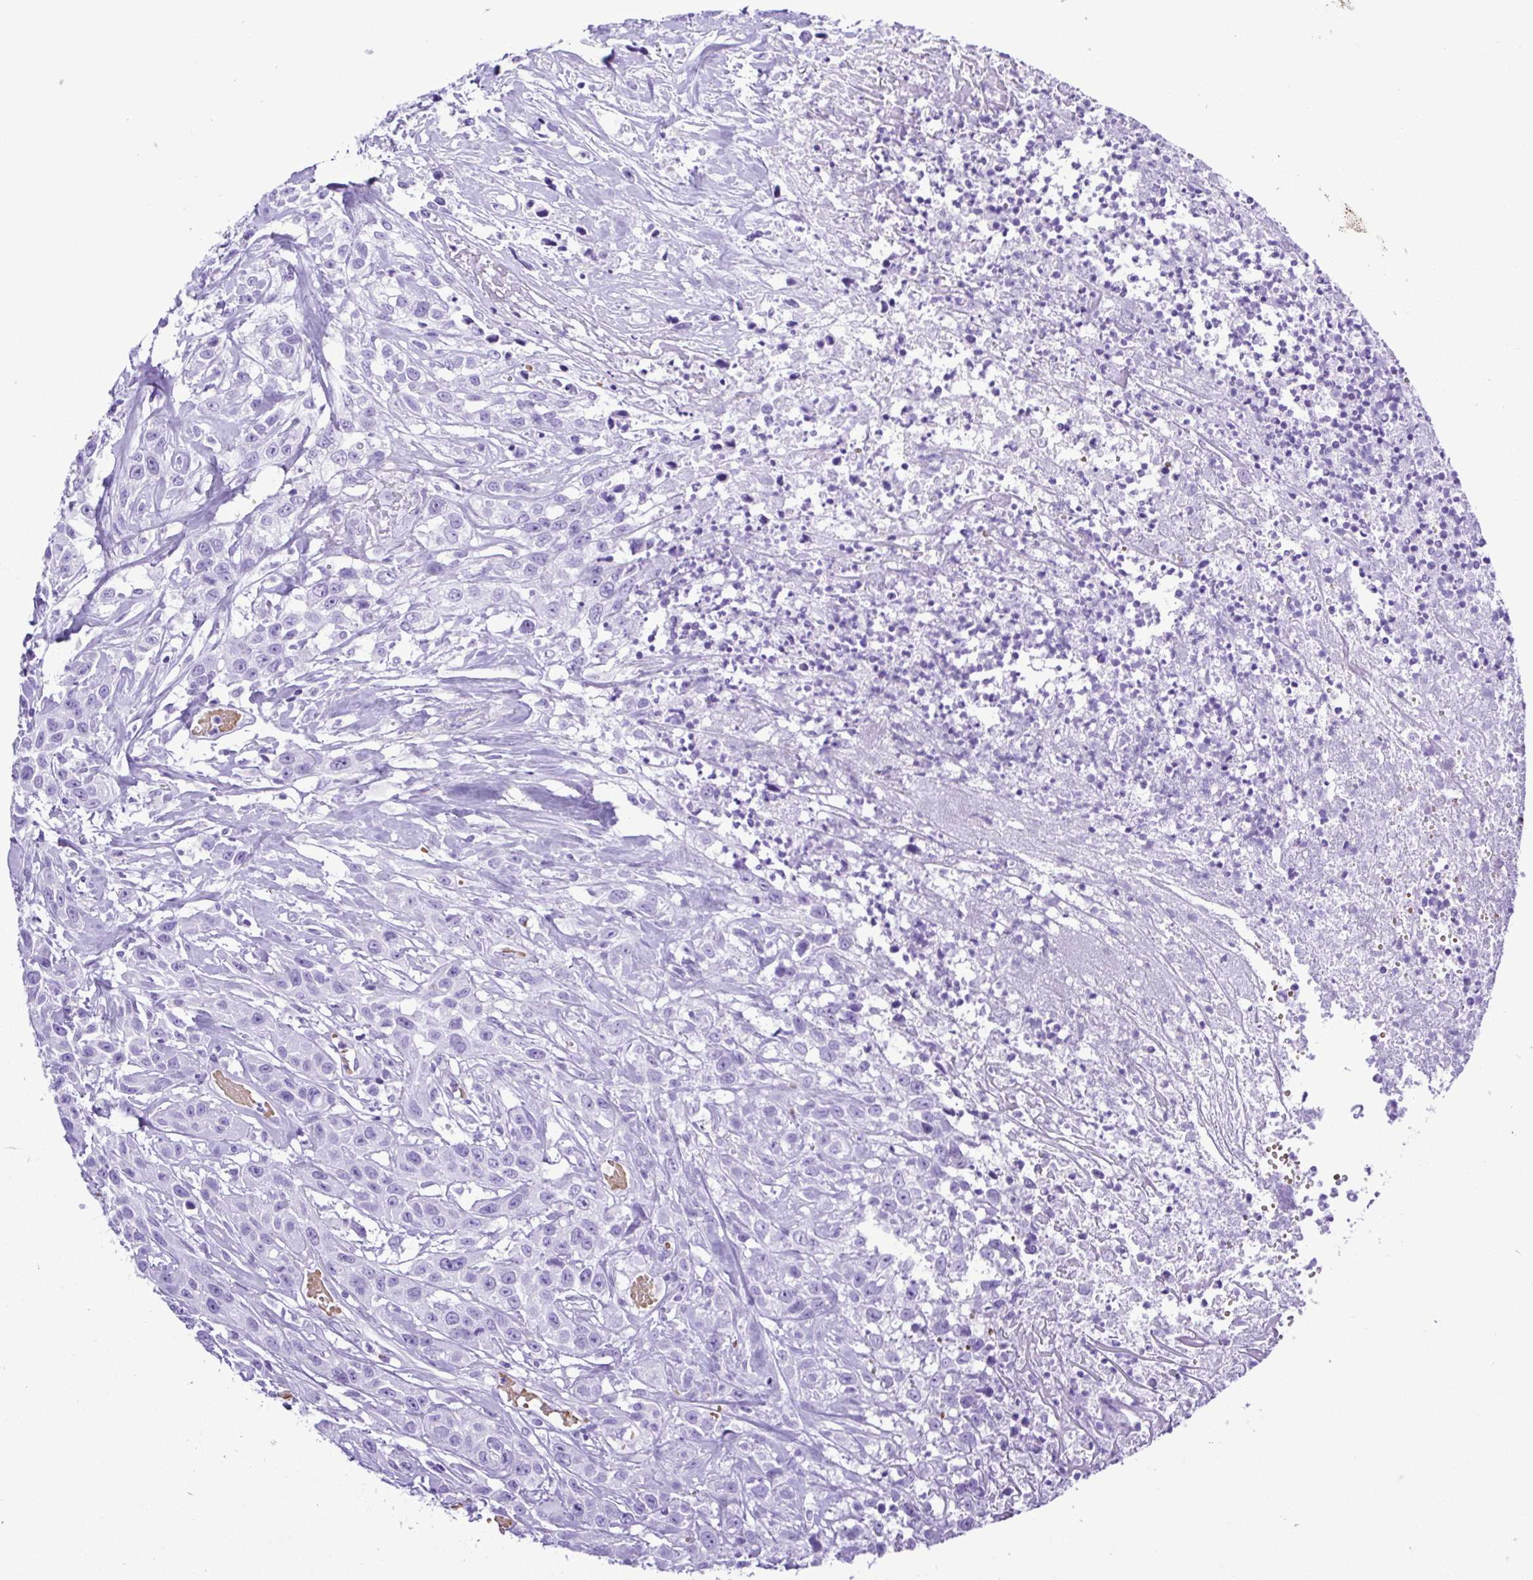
{"staining": {"intensity": "negative", "quantity": "none", "location": "none"}, "tissue": "head and neck cancer", "cell_type": "Tumor cells", "image_type": "cancer", "snomed": [{"axis": "morphology", "description": "Squamous cell carcinoma, NOS"}, {"axis": "topography", "description": "Head-Neck"}], "caption": "Immunohistochemistry (IHC) image of neoplastic tissue: human squamous cell carcinoma (head and neck) stained with DAB (3,3'-diaminobenzidine) displays no significant protein positivity in tumor cells.", "gene": "SYT1", "patient": {"sex": "male", "age": 57}}